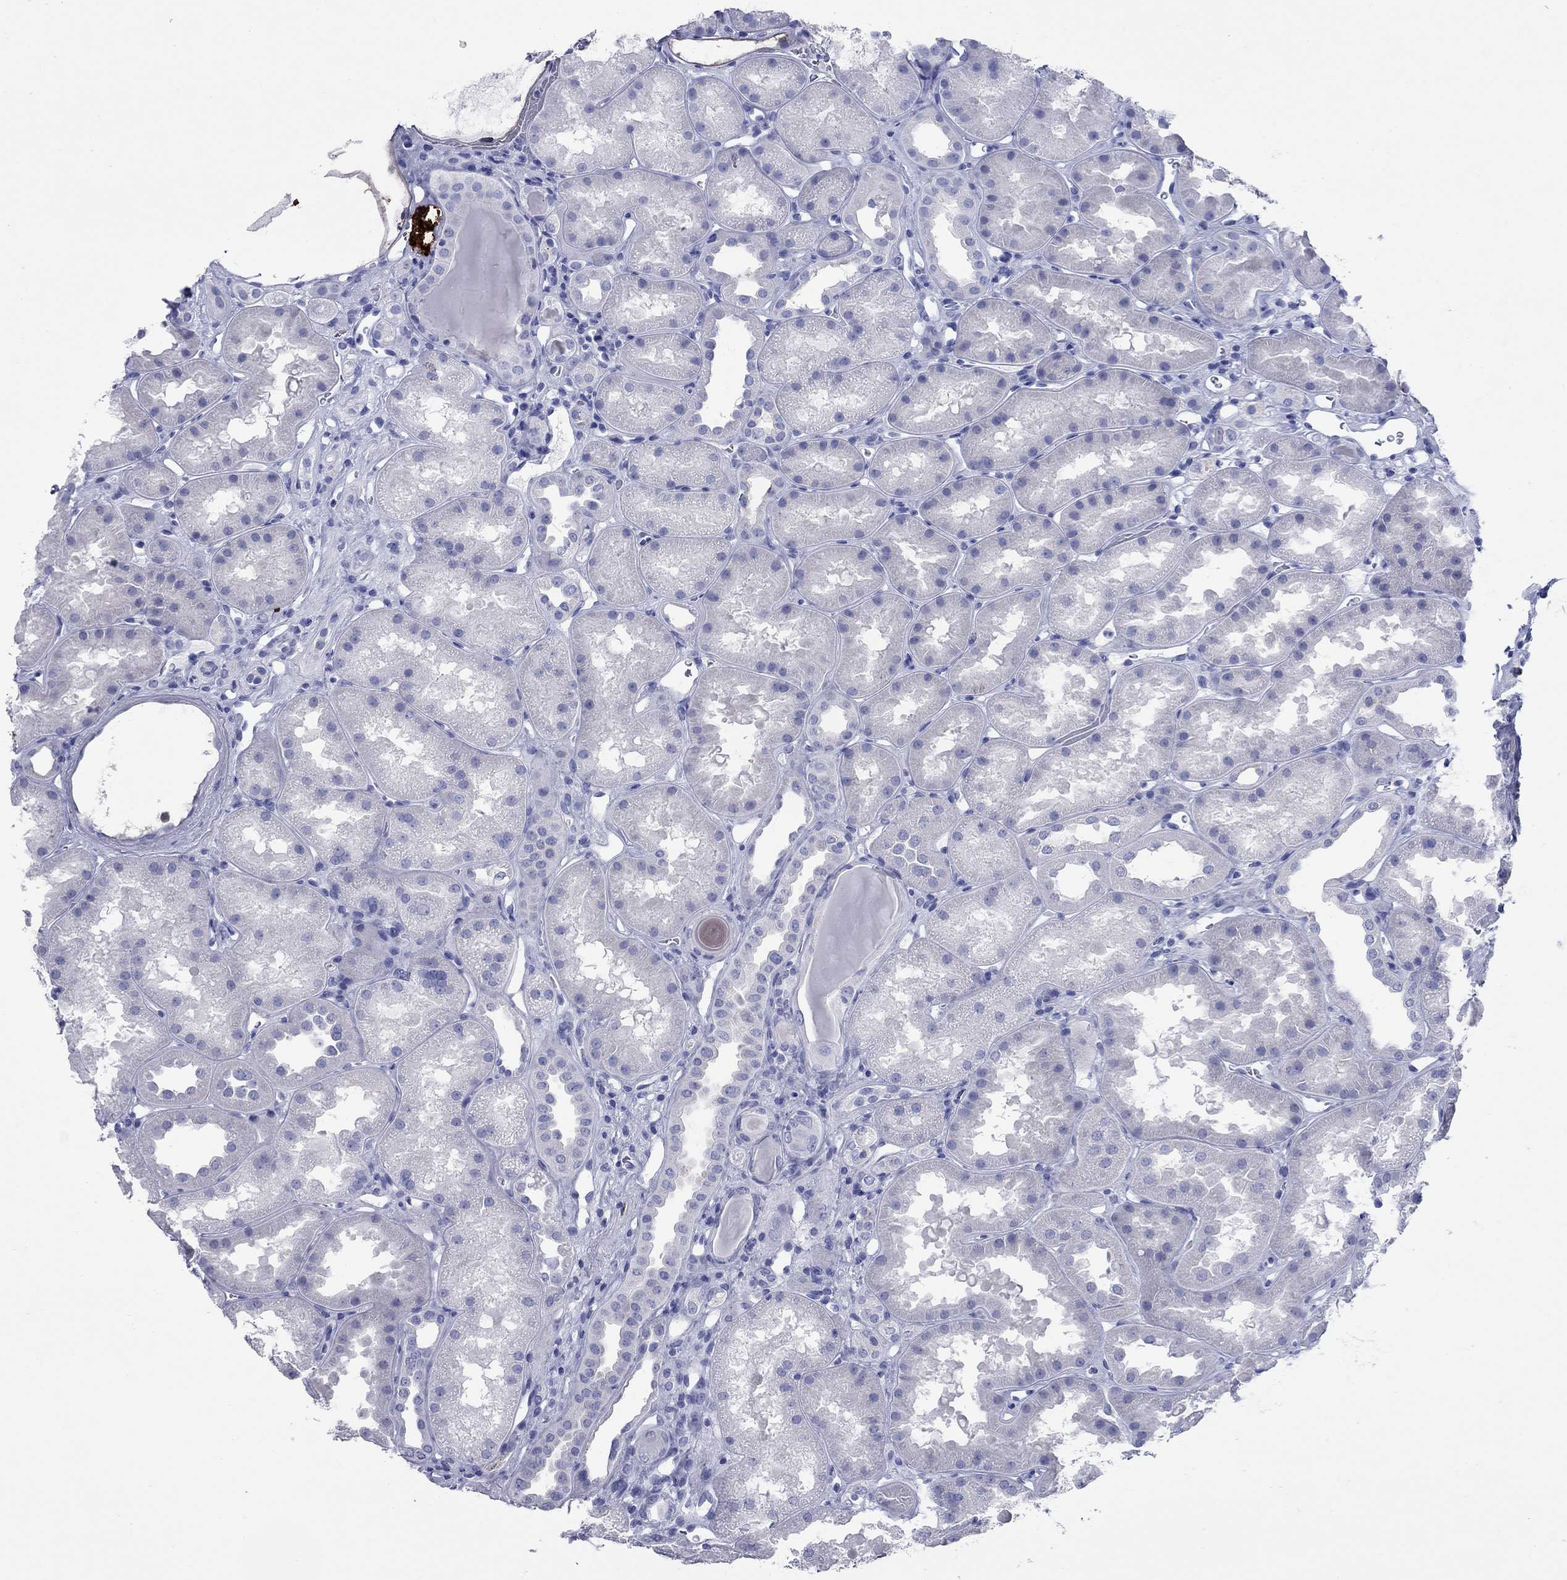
{"staining": {"intensity": "weak", "quantity": "25%-75%", "location": "cytoplasmic/membranous"}, "tissue": "kidney", "cell_type": "Cells in glomeruli", "image_type": "normal", "snomed": [{"axis": "morphology", "description": "Normal tissue, NOS"}, {"axis": "topography", "description": "Kidney"}], "caption": "Normal kidney shows weak cytoplasmic/membranous positivity in about 25%-75% of cells in glomeruli (DAB (3,3'-diaminobenzidine) IHC with brightfield microscopy, high magnification)..", "gene": "CCNA1", "patient": {"sex": "male", "age": 61}}